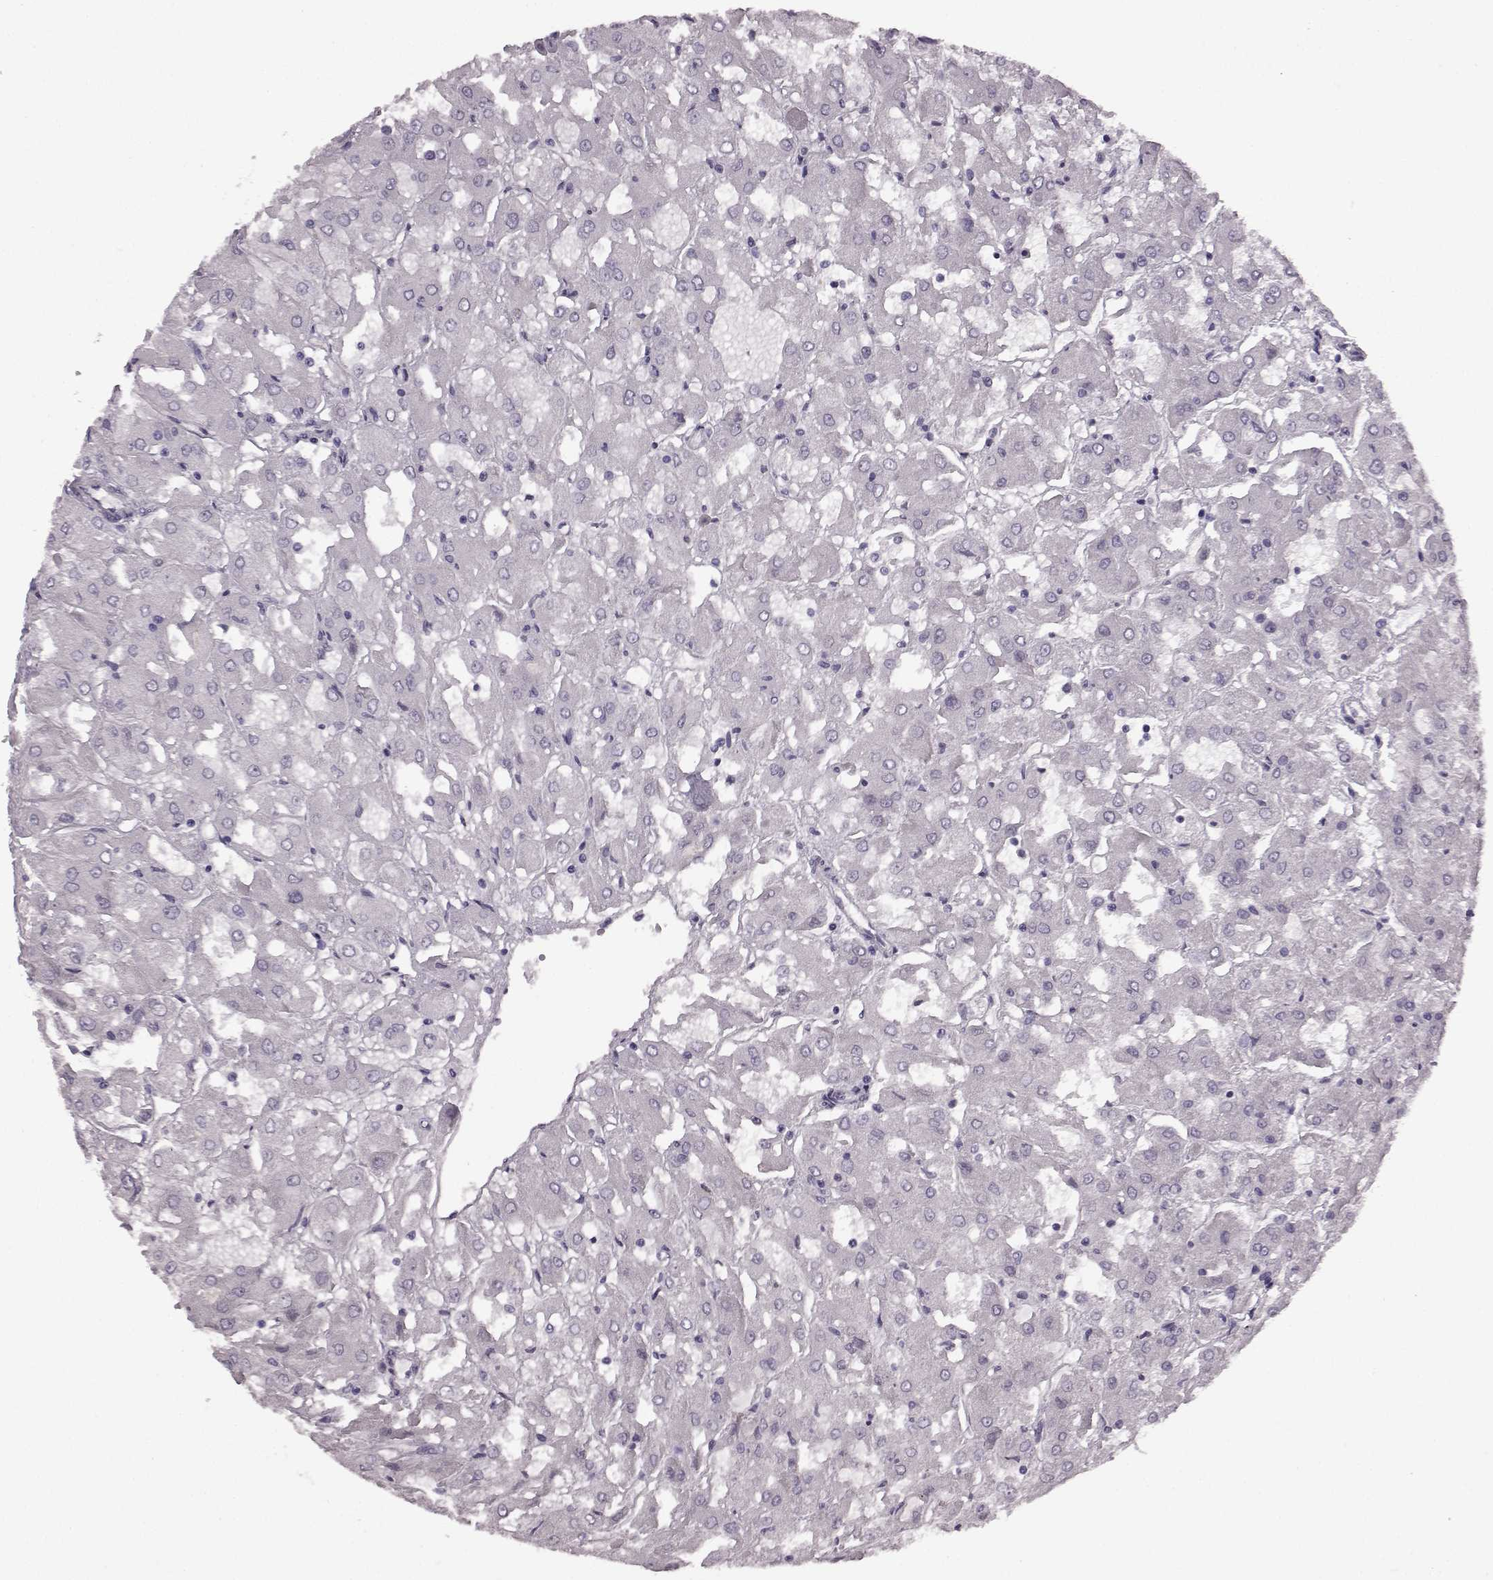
{"staining": {"intensity": "negative", "quantity": "none", "location": "none"}, "tissue": "renal cancer", "cell_type": "Tumor cells", "image_type": "cancer", "snomed": [{"axis": "morphology", "description": "Adenocarcinoma, NOS"}, {"axis": "topography", "description": "Kidney"}], "caption": "IHC of renal cancer (adenocarcinoma) displays no expression in tumor cells.", "gene": "PRPH2", "patient": {"sex": "male", "age": 72}}